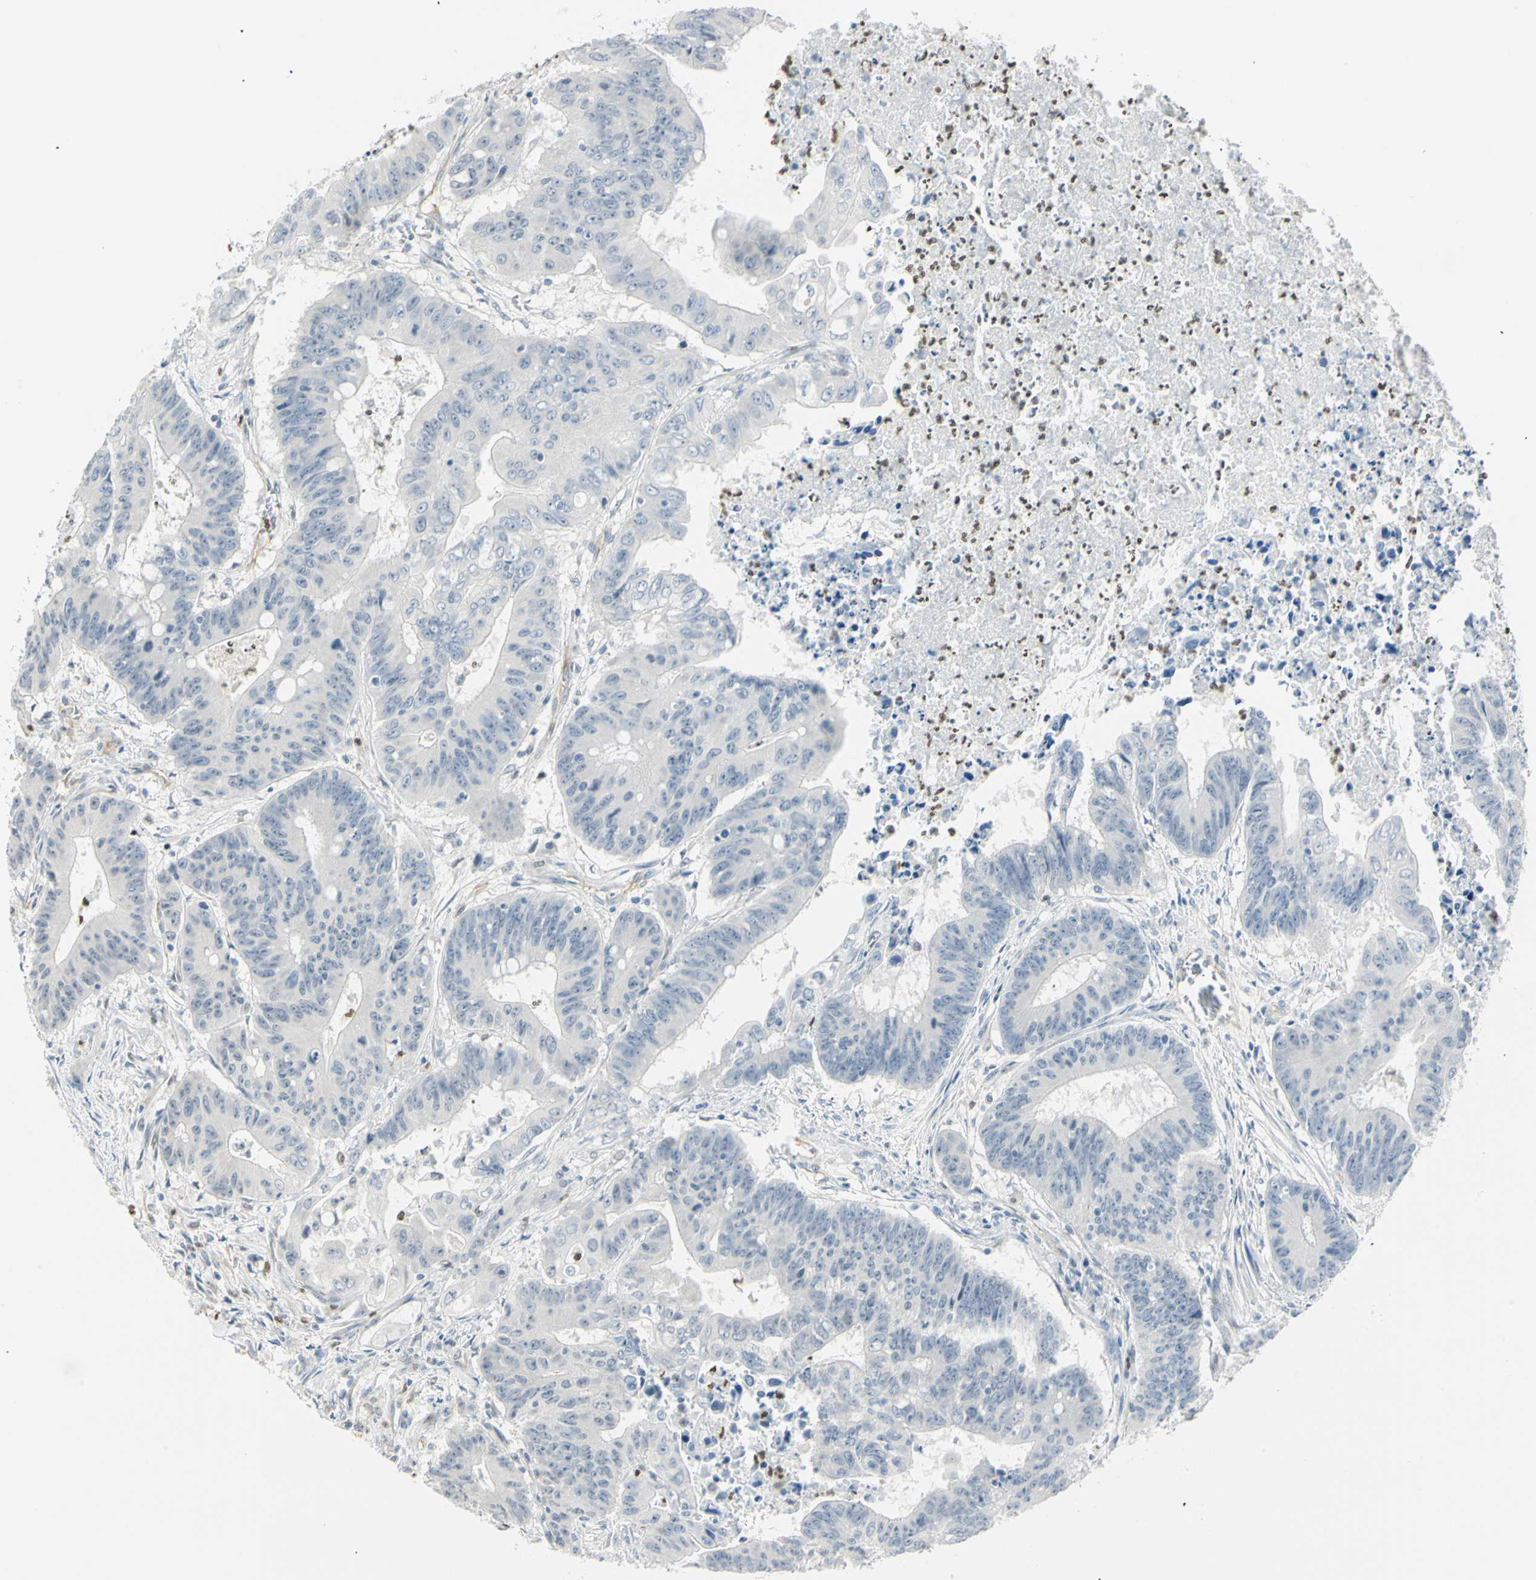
{"staining": {"intensity": "negative", "quantity": "none", "location": "none"}, "tissue": "colorectal cancer", "cell_type": "Tumor cells", "image_type": "cancer", "snomed": [{"axis": "morphology", "description": "Adenocarcinoma, NOS"}, {"axis": "topography", "description": "Colon"}], "caption": "A micrograph of colorectal cancer stained for a protein demonstrates no brown staining in tumor cells.", "gene": "MLLT10", "patient": {"sex": "male", "age": 45}}